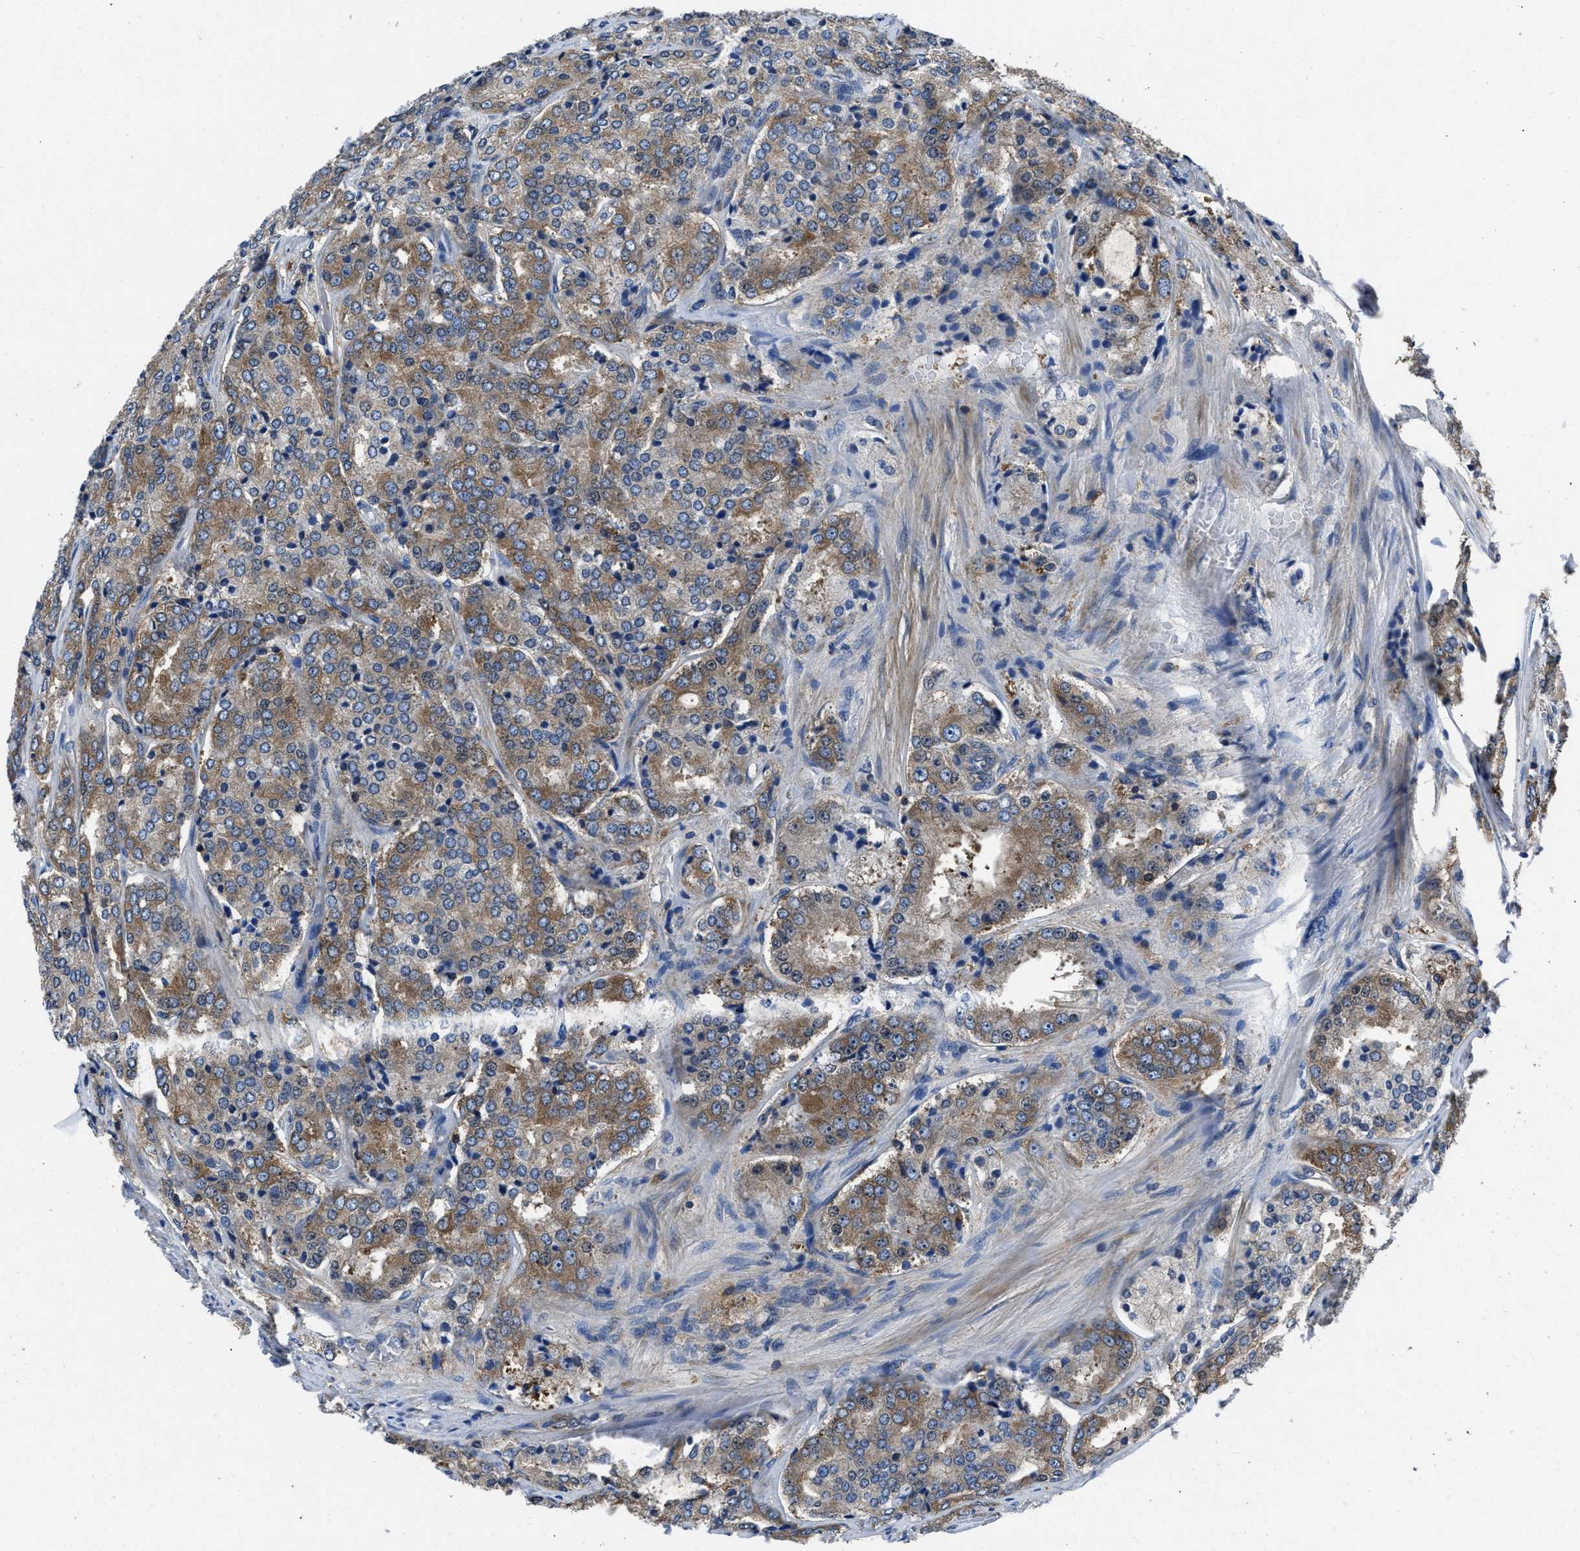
{"staining": {"intensity": "moderate", "quantity": ">75%", "location": "cytoplasmic/membranous"}, "tissue": "prostate cancer", "cell_type": "Tumor cells", "image_type": "cancer", "snomed": [{"axis": "morphology", "description": "Adenocarcinoma, High grade"}, {"axis": "topography", "description": "Prostate"}], "caption": "The immunohistochemical stain labels moderate cytoplasmic/membranous expression in tumor cells of prostate cancer (high-grade adenocarcinoma) tissue.", "gene": "YARS1", "patient": {"sex": "male", "age": 65}}